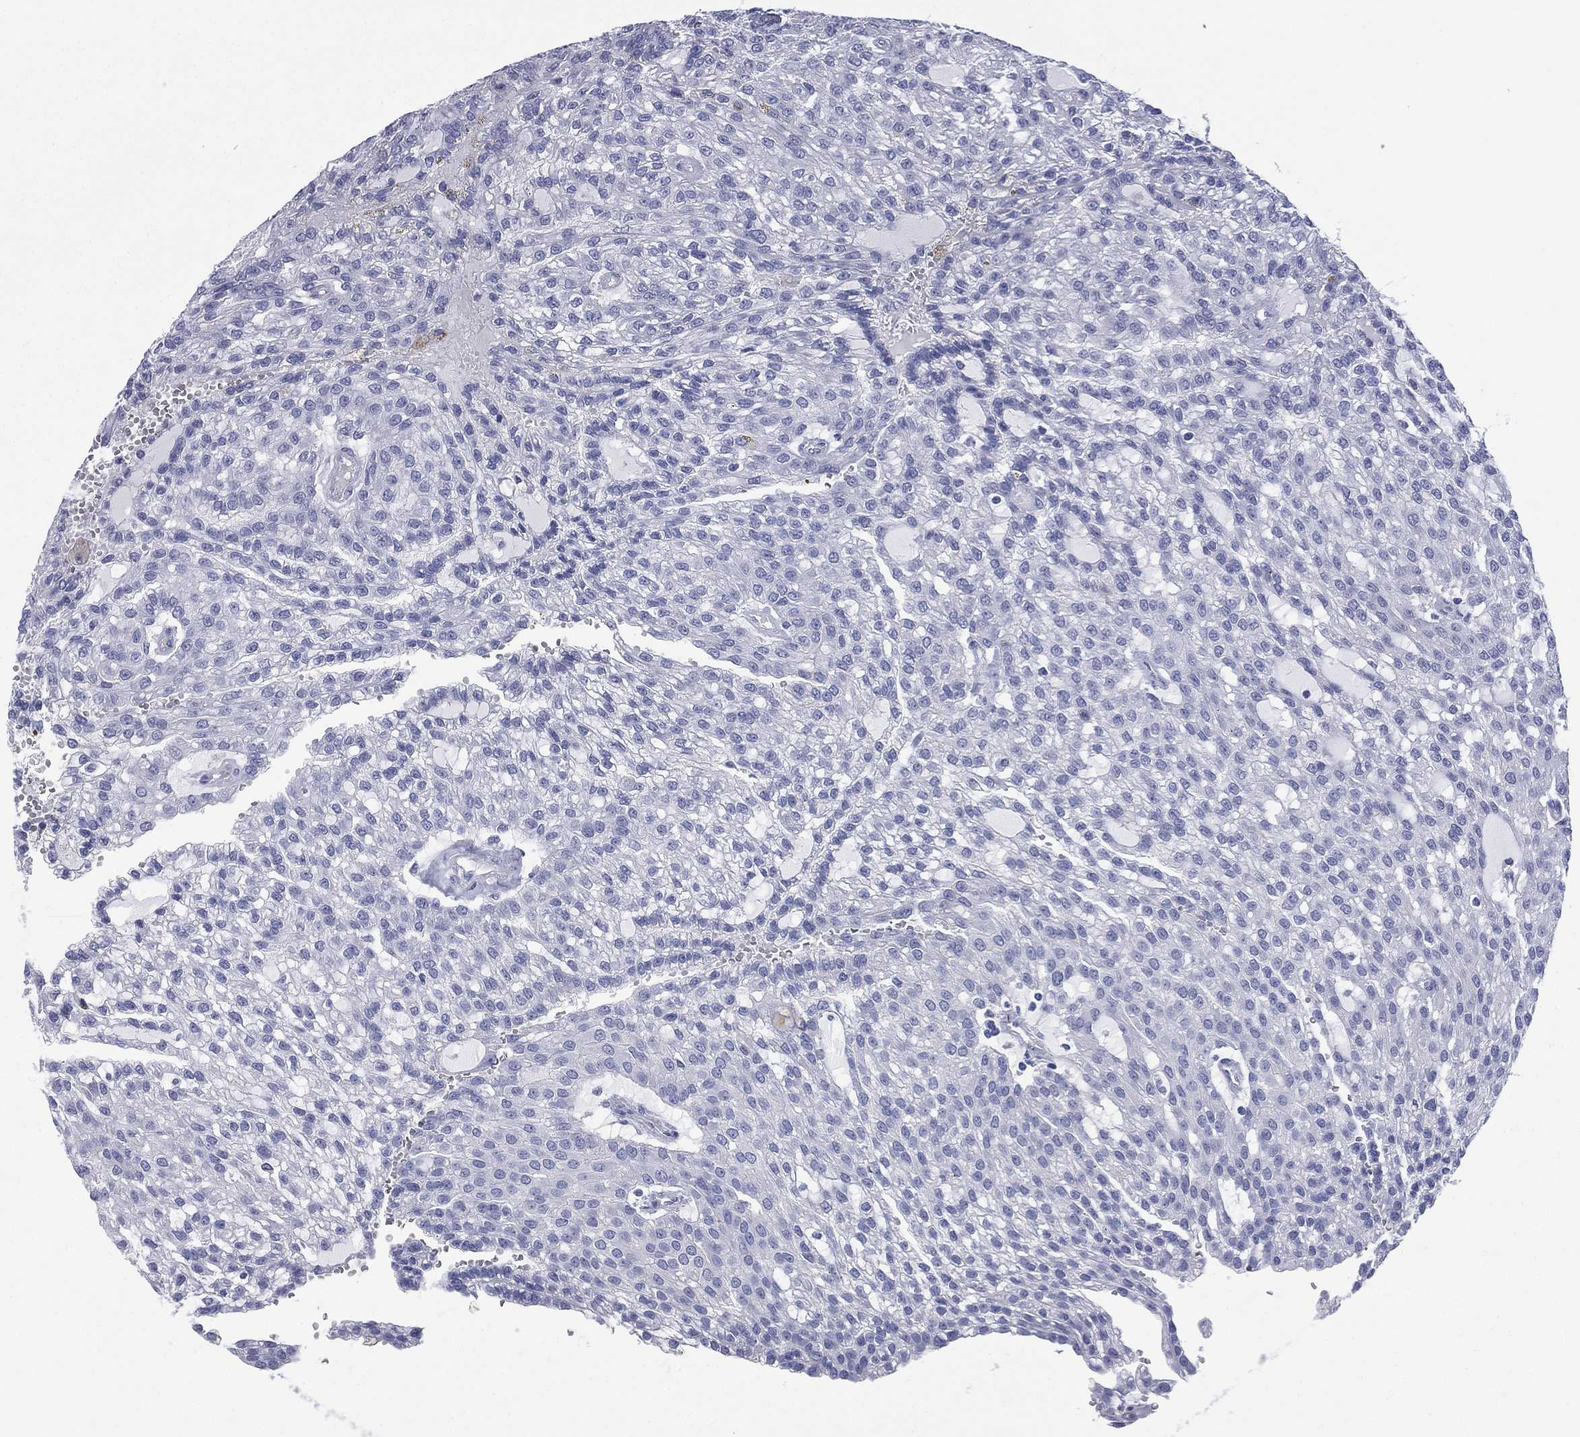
{"staining": {"intensity": "negative", "quantity": "none", "location": "none"}, "tissue": "renal cancer", "cell_type": "Tumor cells", "image_type": "cancer", "snomed": [{"axis": "morphology", "description": "Adenocarcinoma, NOS"}, {"axis": "topography", "description": "Kidney"}], "caption": "There is no significant expression in tumor cells of renal cancer.", "gene": "FCER2", "patient": {"sex": "male", "age": 63}}